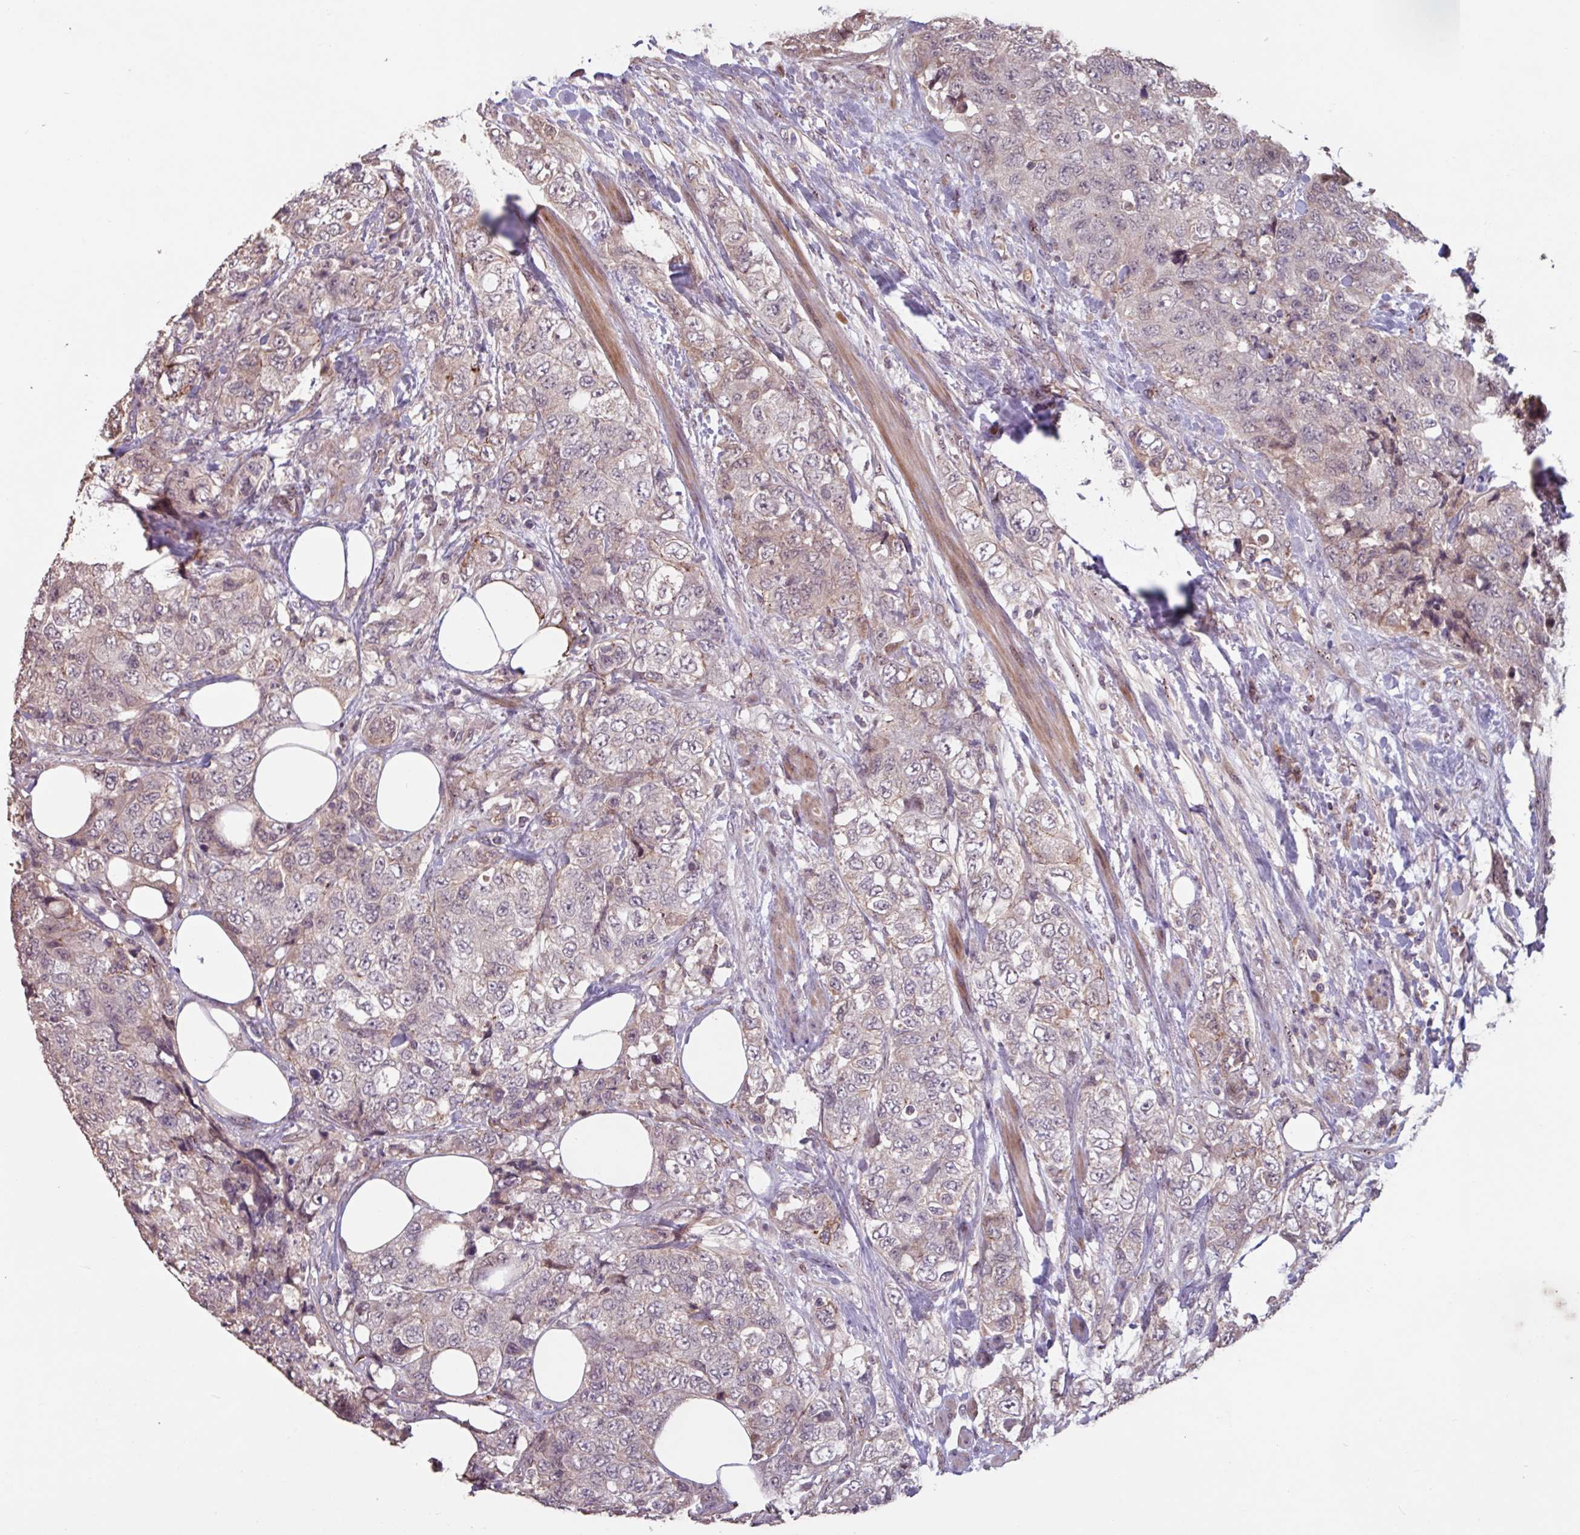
{"staining": {"intensity": "weak", "quantity": "25%-75%", "location": "cytoplasmic/membranous"}, "tissue": "urothelial cancer", "cell_type": "Tumor cells", "image_type": "cancer", "snomed": [{"axis": "morphology", "description": "Urothelial carcinoma, High grade"}, {"axis": "topography", "description": "Urinary bladder"}], "caption": "Human urothelial carcinoma (high-grade) stained with a protein marker exhibits weak staining in tumor cells.", "gene": "TMEM88", "patient": {"sex": "female", "age": 78}}